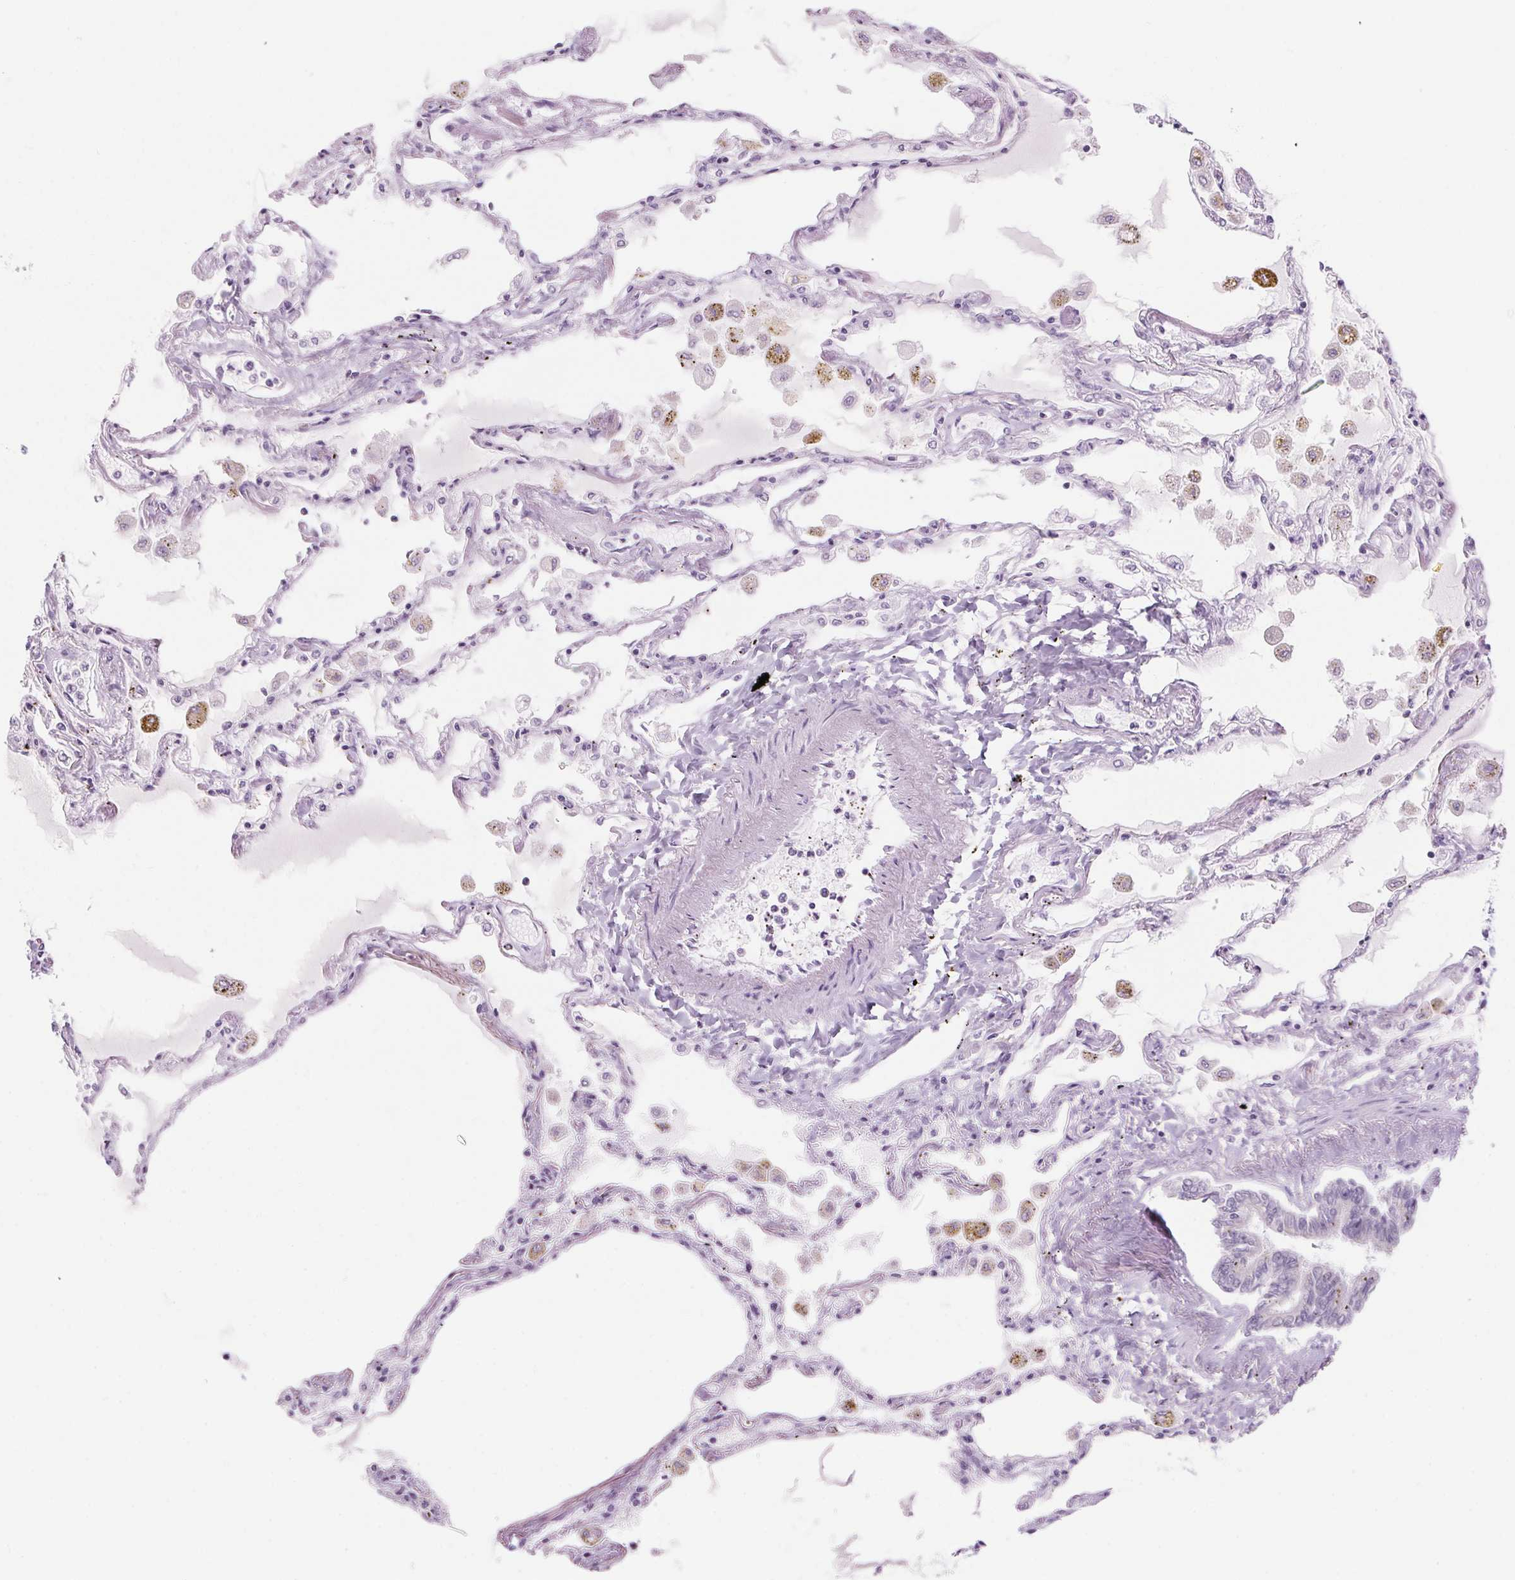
{"staining": {"intensity": "negative", "quantity": "none", "location": "none"}, "tissue": "lung", "cell_type": "Alveolar cells", "image_type": "normal", "snomed": [{"axis": "morphology", "description": "Normal tissue, NOS"}, {"axis": "morphology", "description": "Adenocarcinoma, NOS"}, {"axis": "topography", "description": "Cartilage tissue"}, {"axis": "topography", "description": "Lung"}], "caption": "The immunohistochemistry image has no significant positivity in alveolar cells of lung.", "gene": "RPTN", "patient": {"sex": "female", "age": 67}}